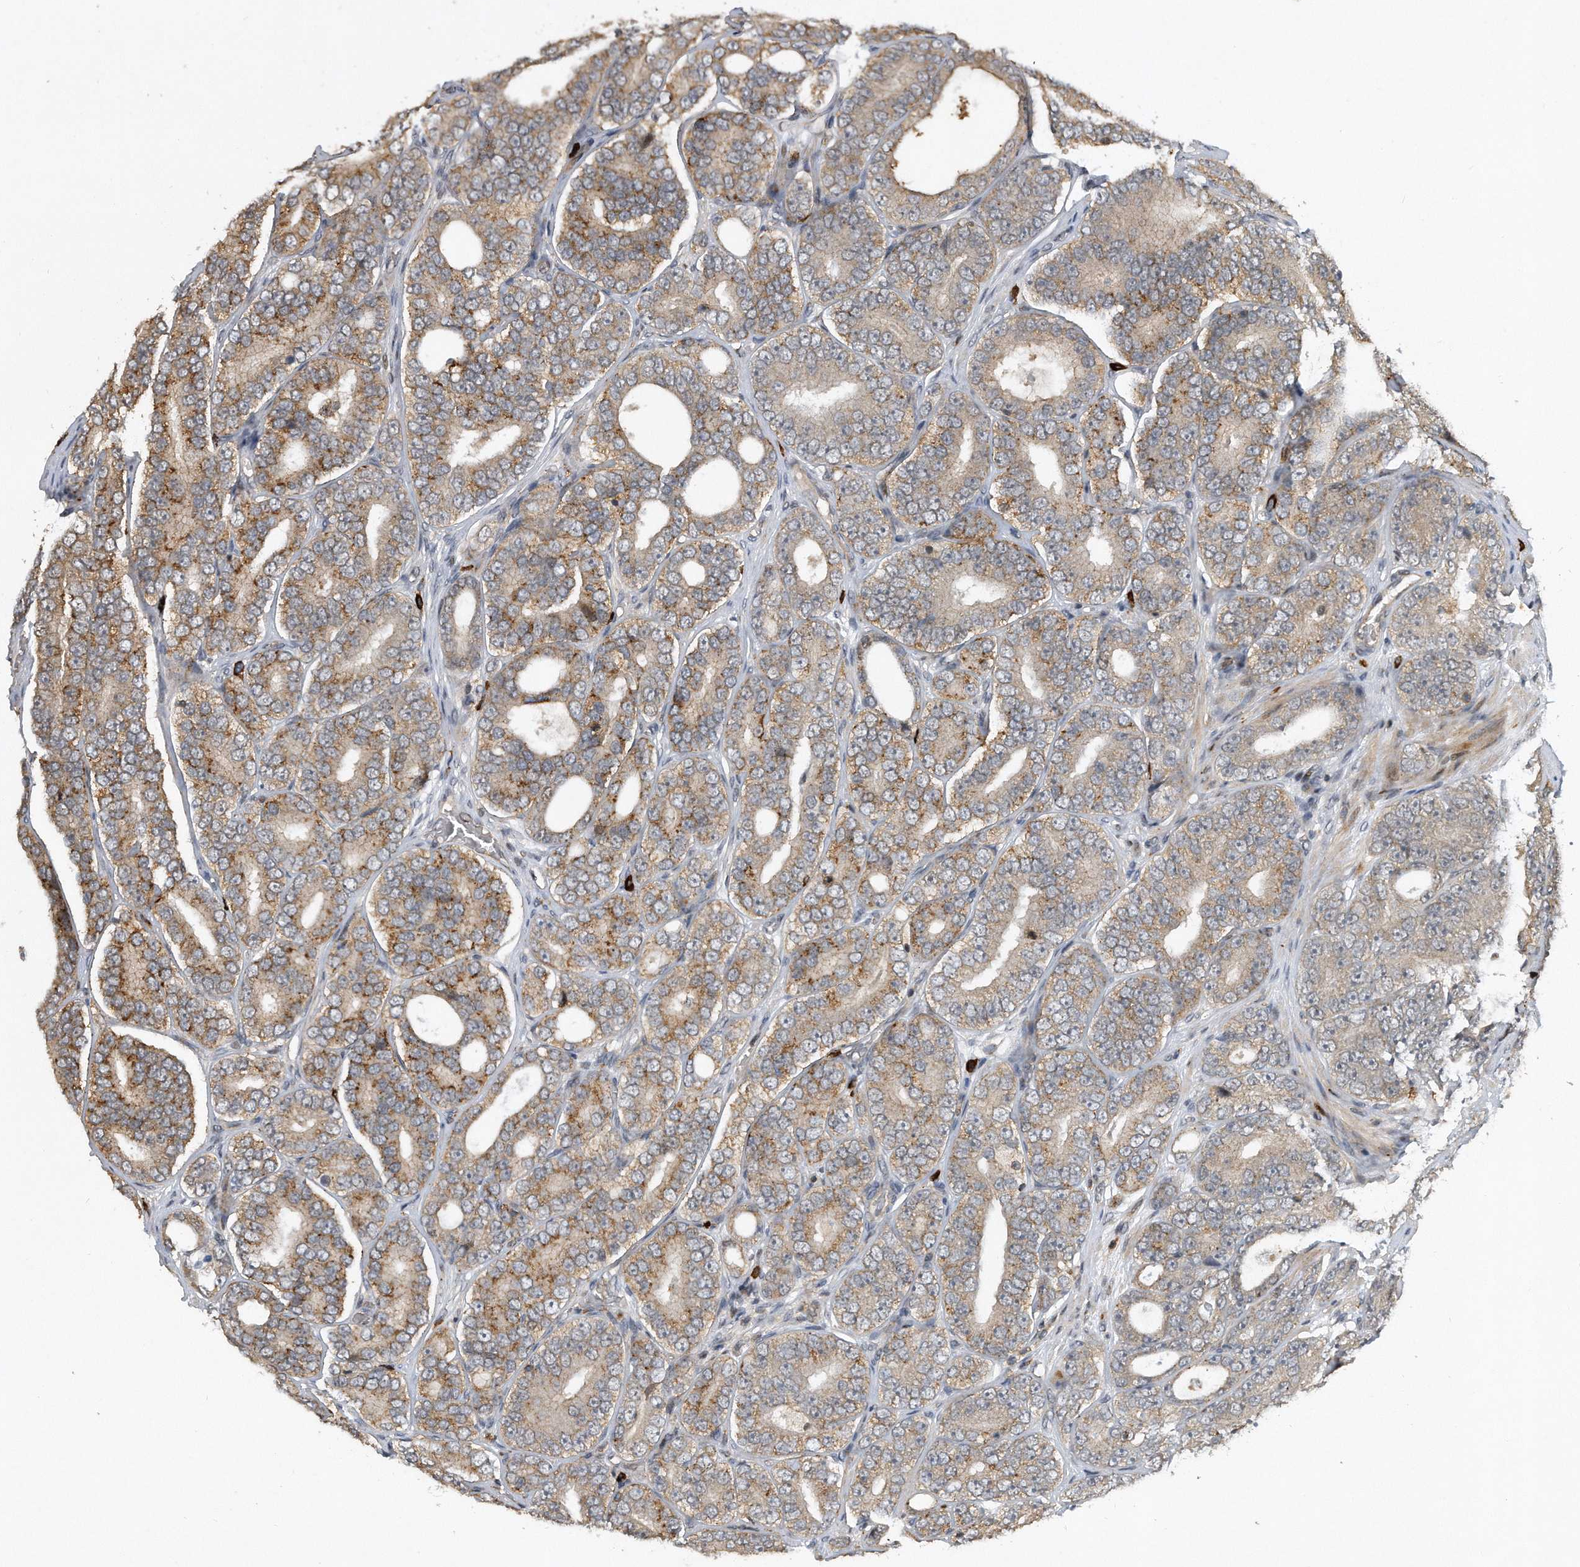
{"staining": {"intensity": "moderate", "quantity": ">75%", "location": "cytoplasmic/membranous"}, "tissue": "prostate cancer", "cell_type": "Tumor cells", "image_type": "cancer", "snomed": [{"axis": "morphology", "description": "Adenocarcinoma, High grade"}, {"axis": "topography", "description": "Prostate"}], "caption": "This is a photomicrograph of immunohistochemistry (IHC) staining of adenocarcinoma (high-grade) (prostate), which shows moderate positivity in the cytoplasmic/membranous of tumor cells.", "gene": "PGBD2", "patient": {"sex": "male", "age": 56}}